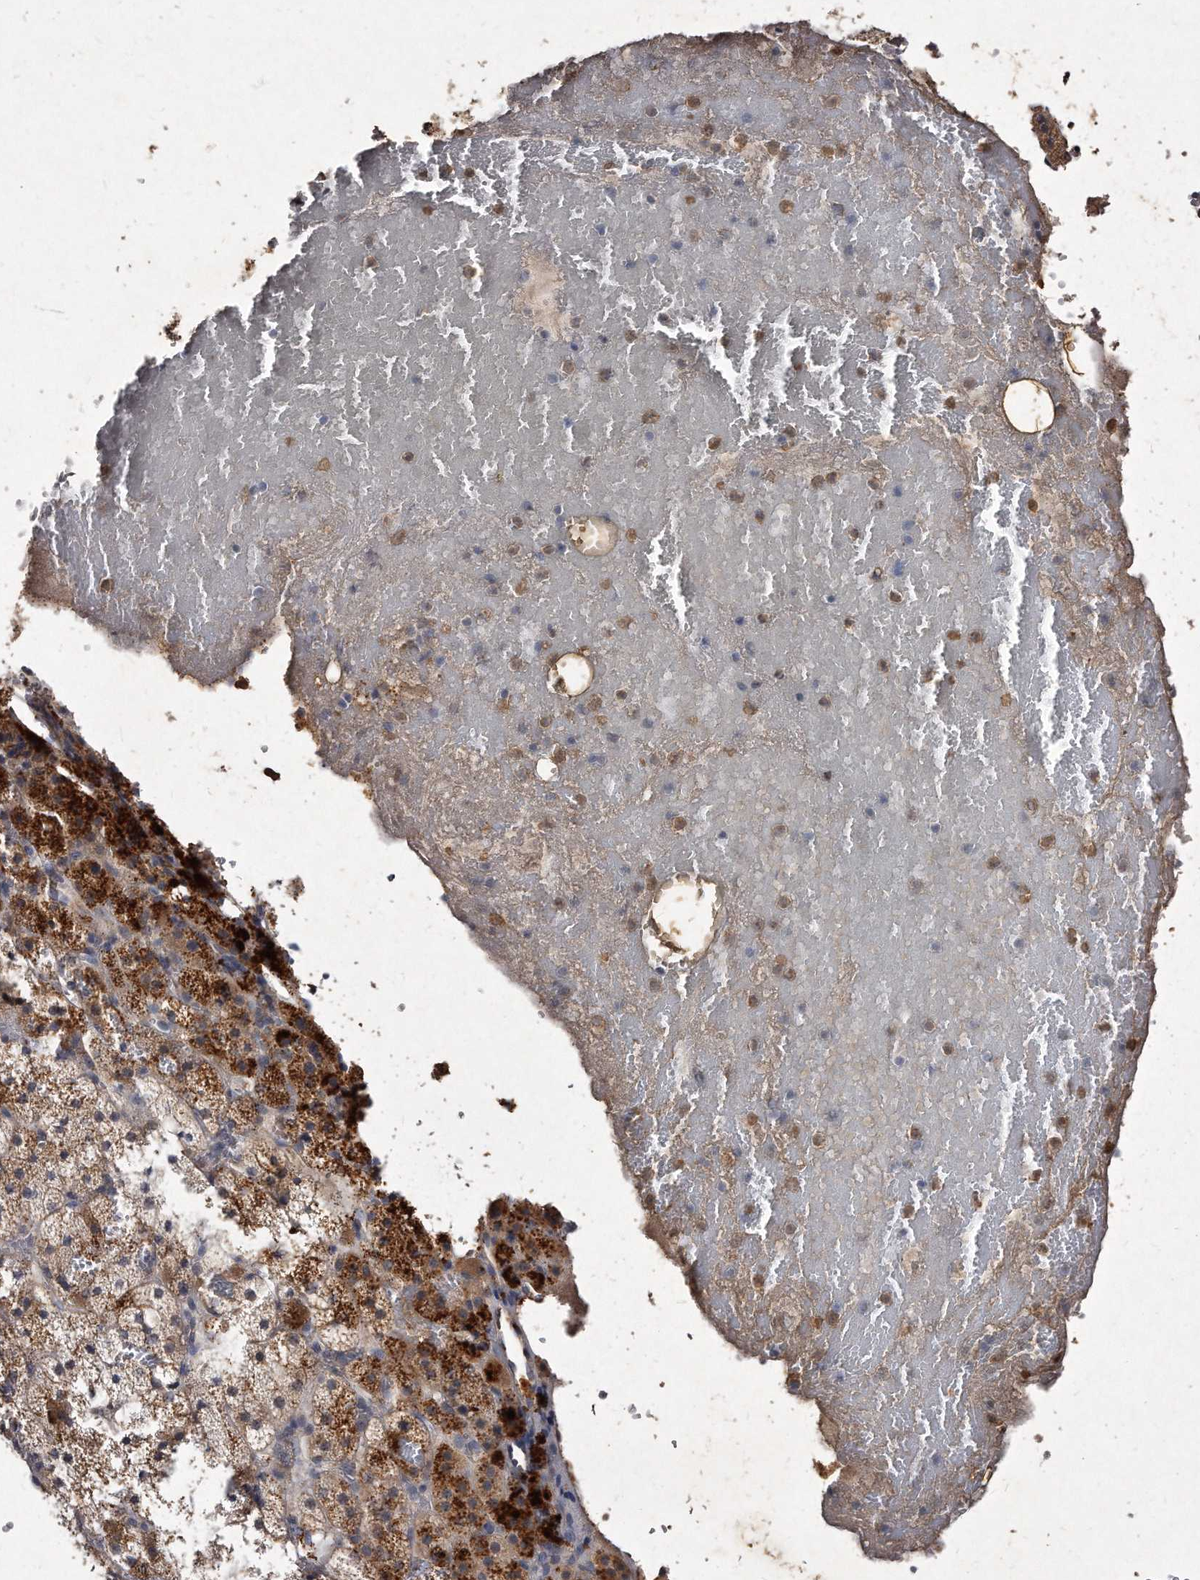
{"staining": {"intensity": "moderate", "quantity": ">75%", "location": "cytoplasmic/membranous"}, "tissue": "adrenal gland", "cell_type": "Glandular cells", "image_type": "normal", "snomed": [{"axis": "morphology", "description": "Normal tissue, NOS"}, {"axis": "topography", "description": "Adrenal gland"}], "caption": "This histopathology image exhibits immunohistochemistry staining of benign human adrenal gland, with medium moderate cytoplasmic/membranous staining in approximately >75% of glandular cells.", "gene": "KLHDC3", "patient": {"sex": "female", "age": 59}}